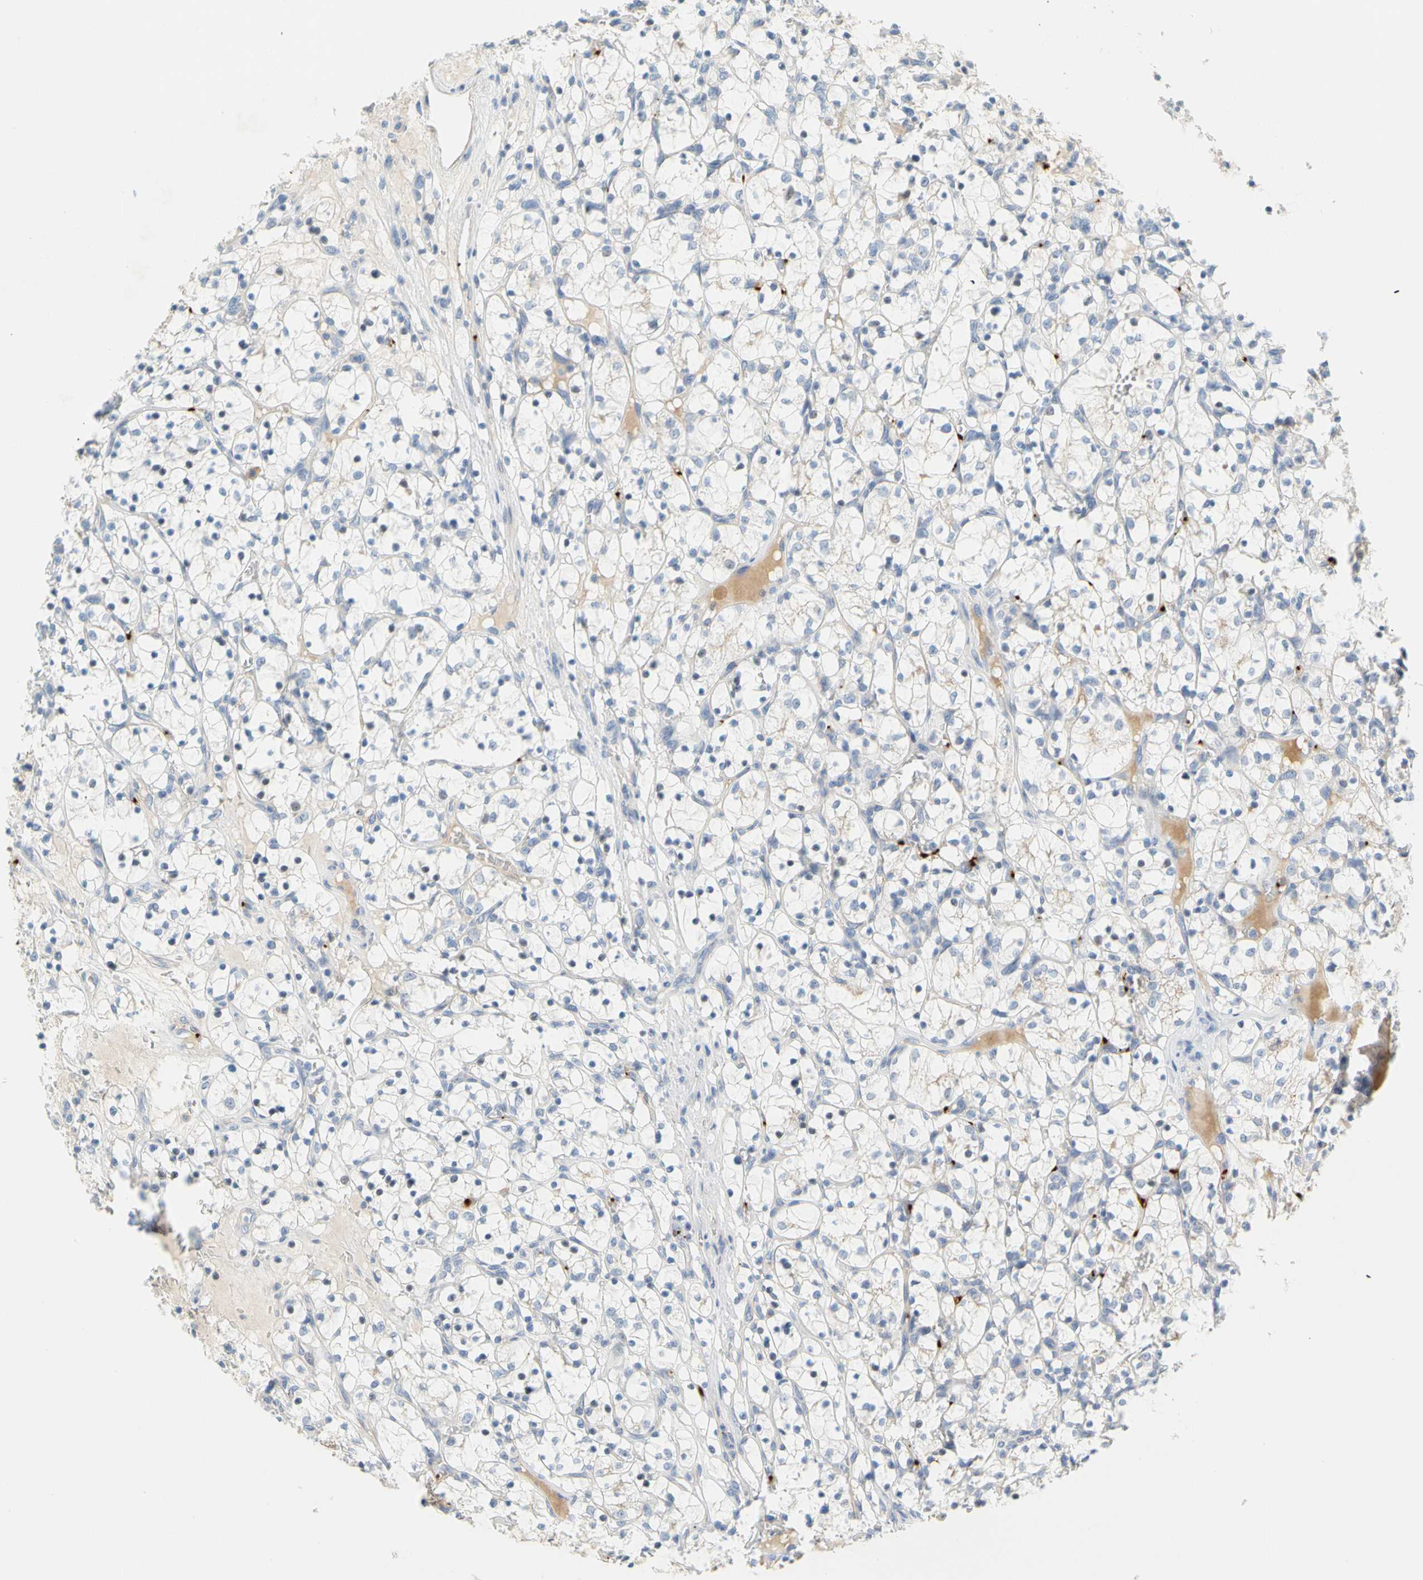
{"staining": {"intensity": "negative", "quantity": "none", "location": "none"}, "tissue": "renal cancer", "cell_type": "Tumor cells", "image_type": "cancer", "snomed": [{"axis": "morphology", "description": "Adenocarcinoma, NOS"}, {"axis": "topography", "description": "Kidney"}], "caption": "High power microscopy photomicrograph of an immunohistochemistry (IHC) micrograph of adenocarcinoma (renal), revealing no significant positivity in tumor cells.", "gene": "PPBP", "patient": {"sex": "female", "age": 69}}